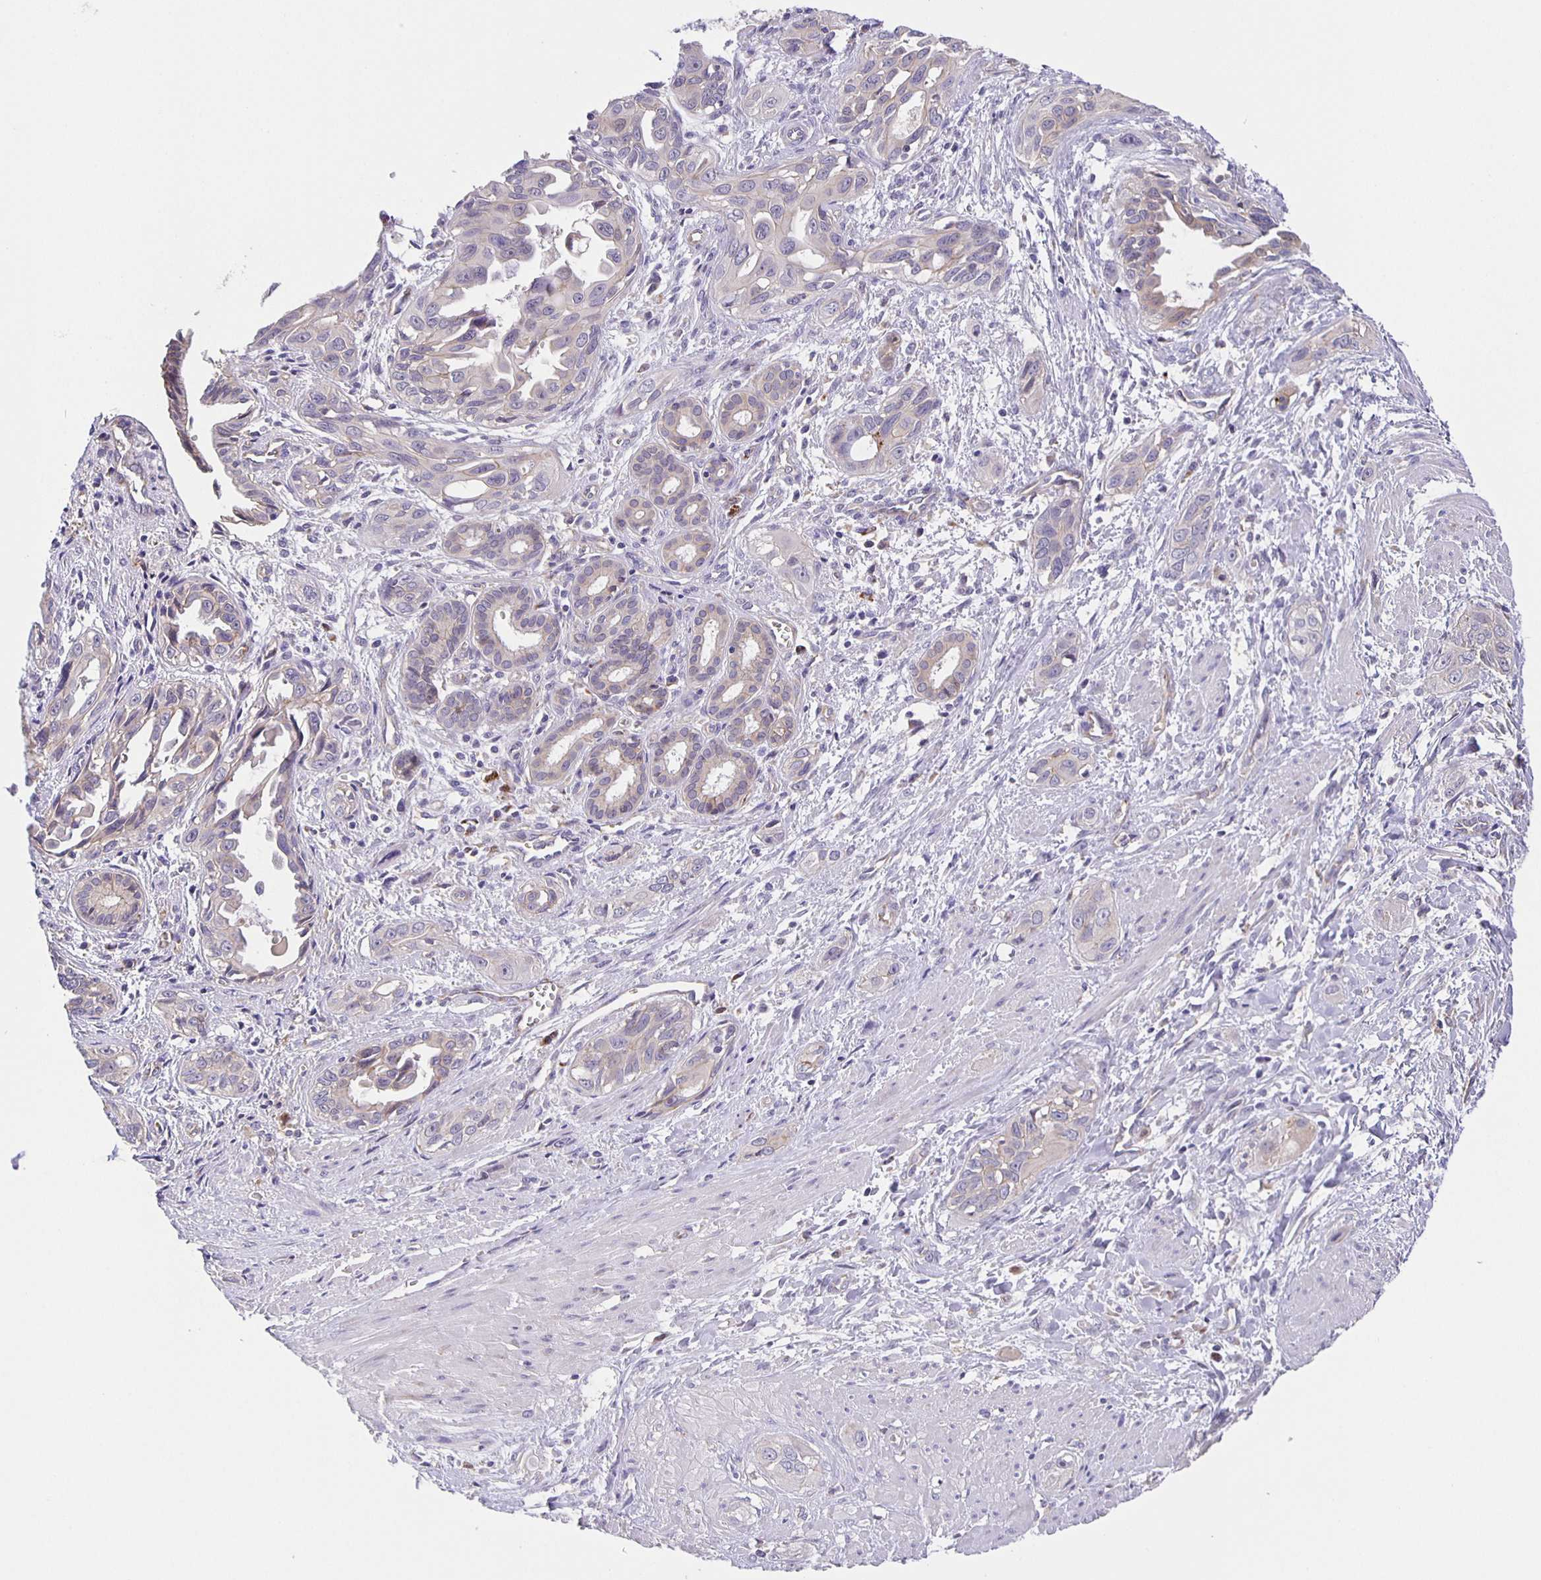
{"staining": {"intensity": "moderate", "quantity": "<25%", "location": "cytoplasmic/membranous"}, "tissue": "pancreatic cancer", "cell_type": "Tumor cells", "image_type": "cancer", "snomed": [{"axis": "morphology", "description": "Adenocarcinoma, NOS"}, {"axis": "topography", "description": "Pancreas"}], "caption": "Human pancreatic adenocarcinoma stained for a protein (brown) shows moderate cytoplasmic/membranous positive positivity in approximately <25% of tumor cells.", "gene": "JMJD4", "patient": {"sex": "female", "age": 55}}